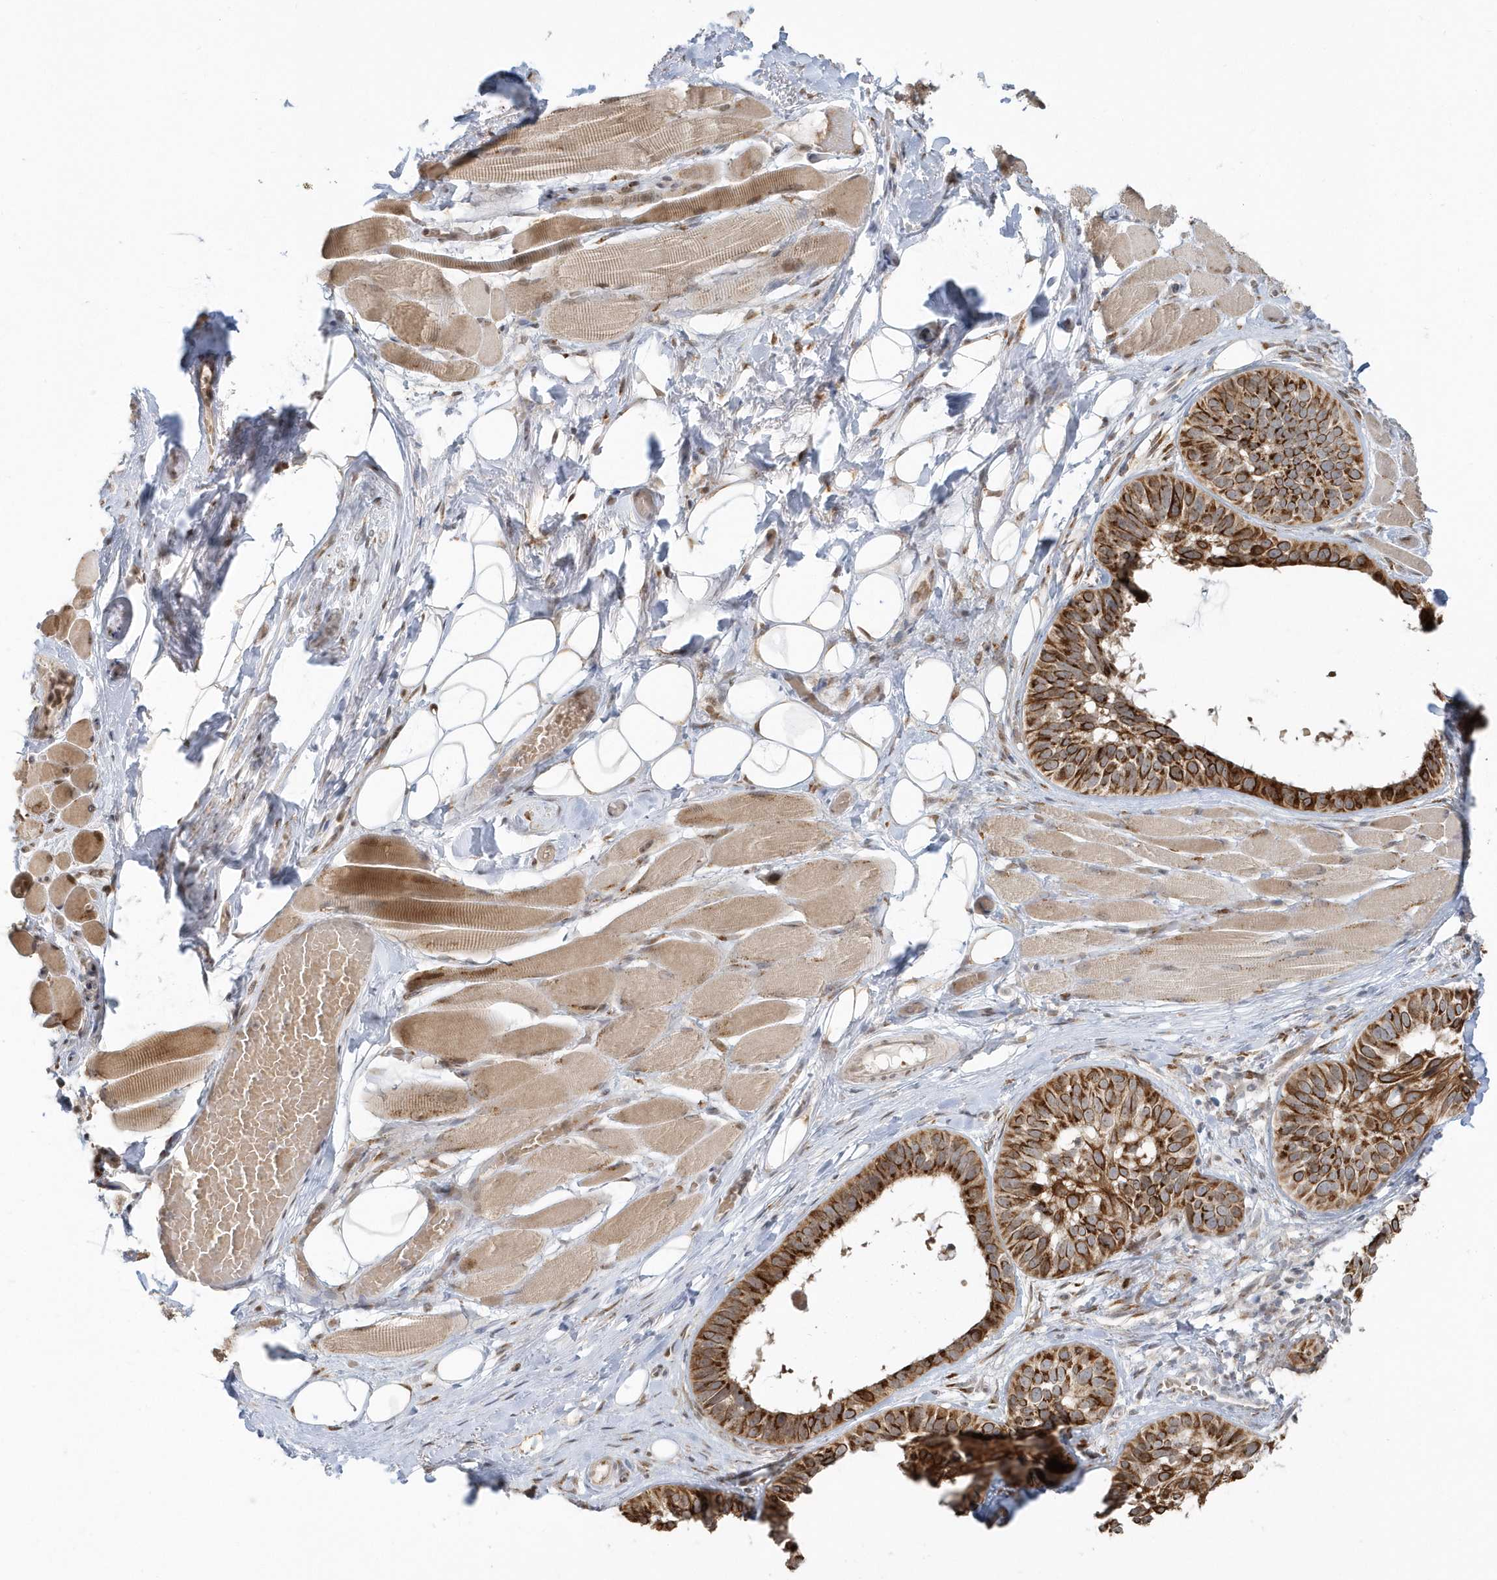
{"staining": {"intensity": "strong", "quantity": ">75%", "location": "cytoplasmic/membranous"}, "tissue": "skin cancer", "cell_type": "Tumor cells", "image_type": "cancer", "snomed": [{"axis": "morphology", "description": "Basal cell carcinoma"}, {"axis": "topography", "description": "Skin"}], "caption": "This micrograph exhibits skin cancer stained with immunohistochemistry (IHC) to label a protein in brown. The cytoplasmic/membranous of tumor cells show strong positivity for the protein. Nuclei are counter-stained blue.", "gene": "DHFR", "patient": {"sex": "male", "age": 62}}